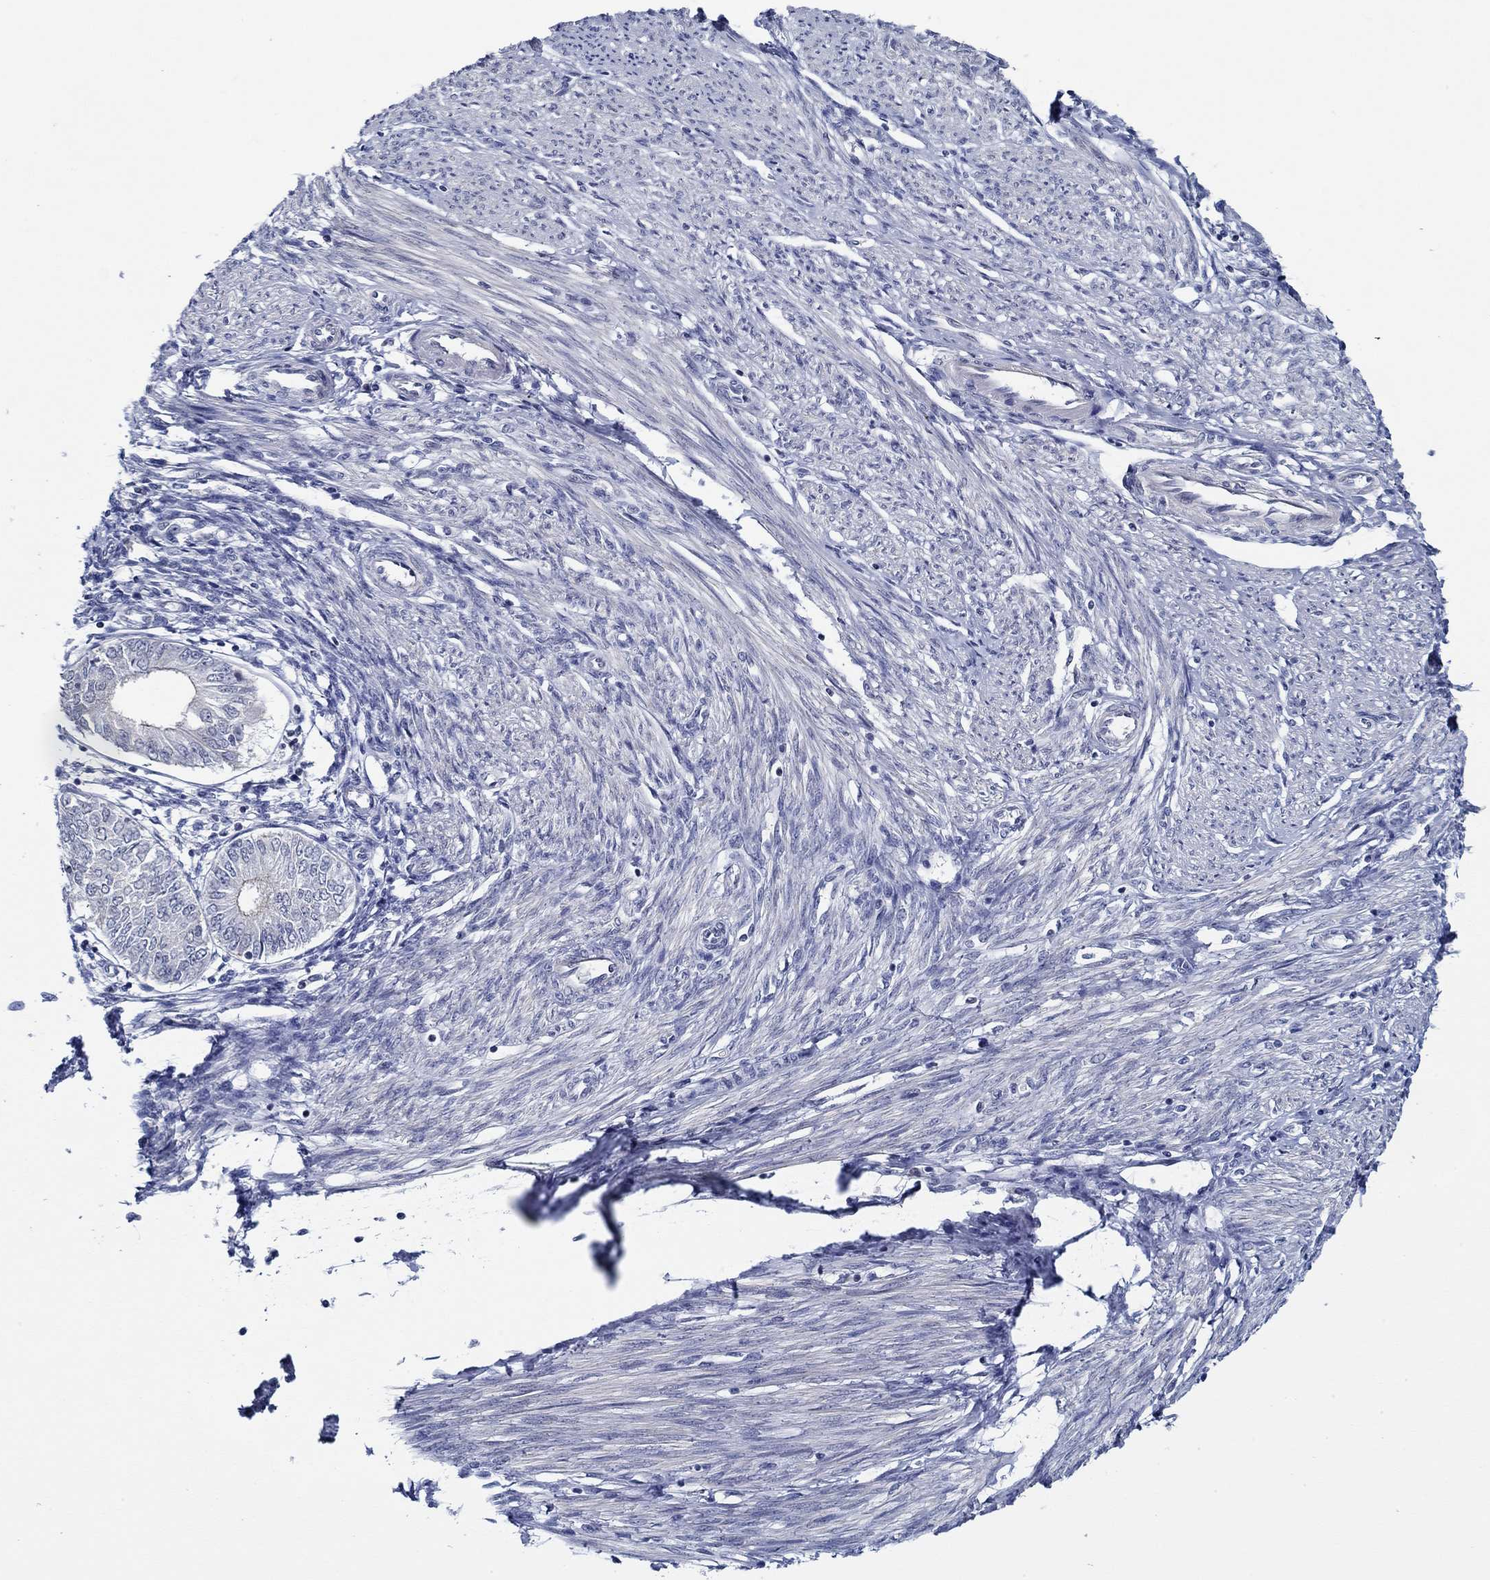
{"staining": {"intensity": "negative", "quantity": "none", "location": "none"}, "tissue": "endometrial cancer", "cell_type": "Tumor cells", "image_type": "cancer", "snomed": [{"axis": "morphology", "description": "Adenocarcinoma, NOS"}, {"axis": "topography", "description": "Endometrium"}], "caption": "Immunohistochemical staining of adenocarcinoma (endometrial) demonstrates no significant staining in tumor cells.", "gene": "SLC34A1", "patient": {"sex": "female", "age": 68}}